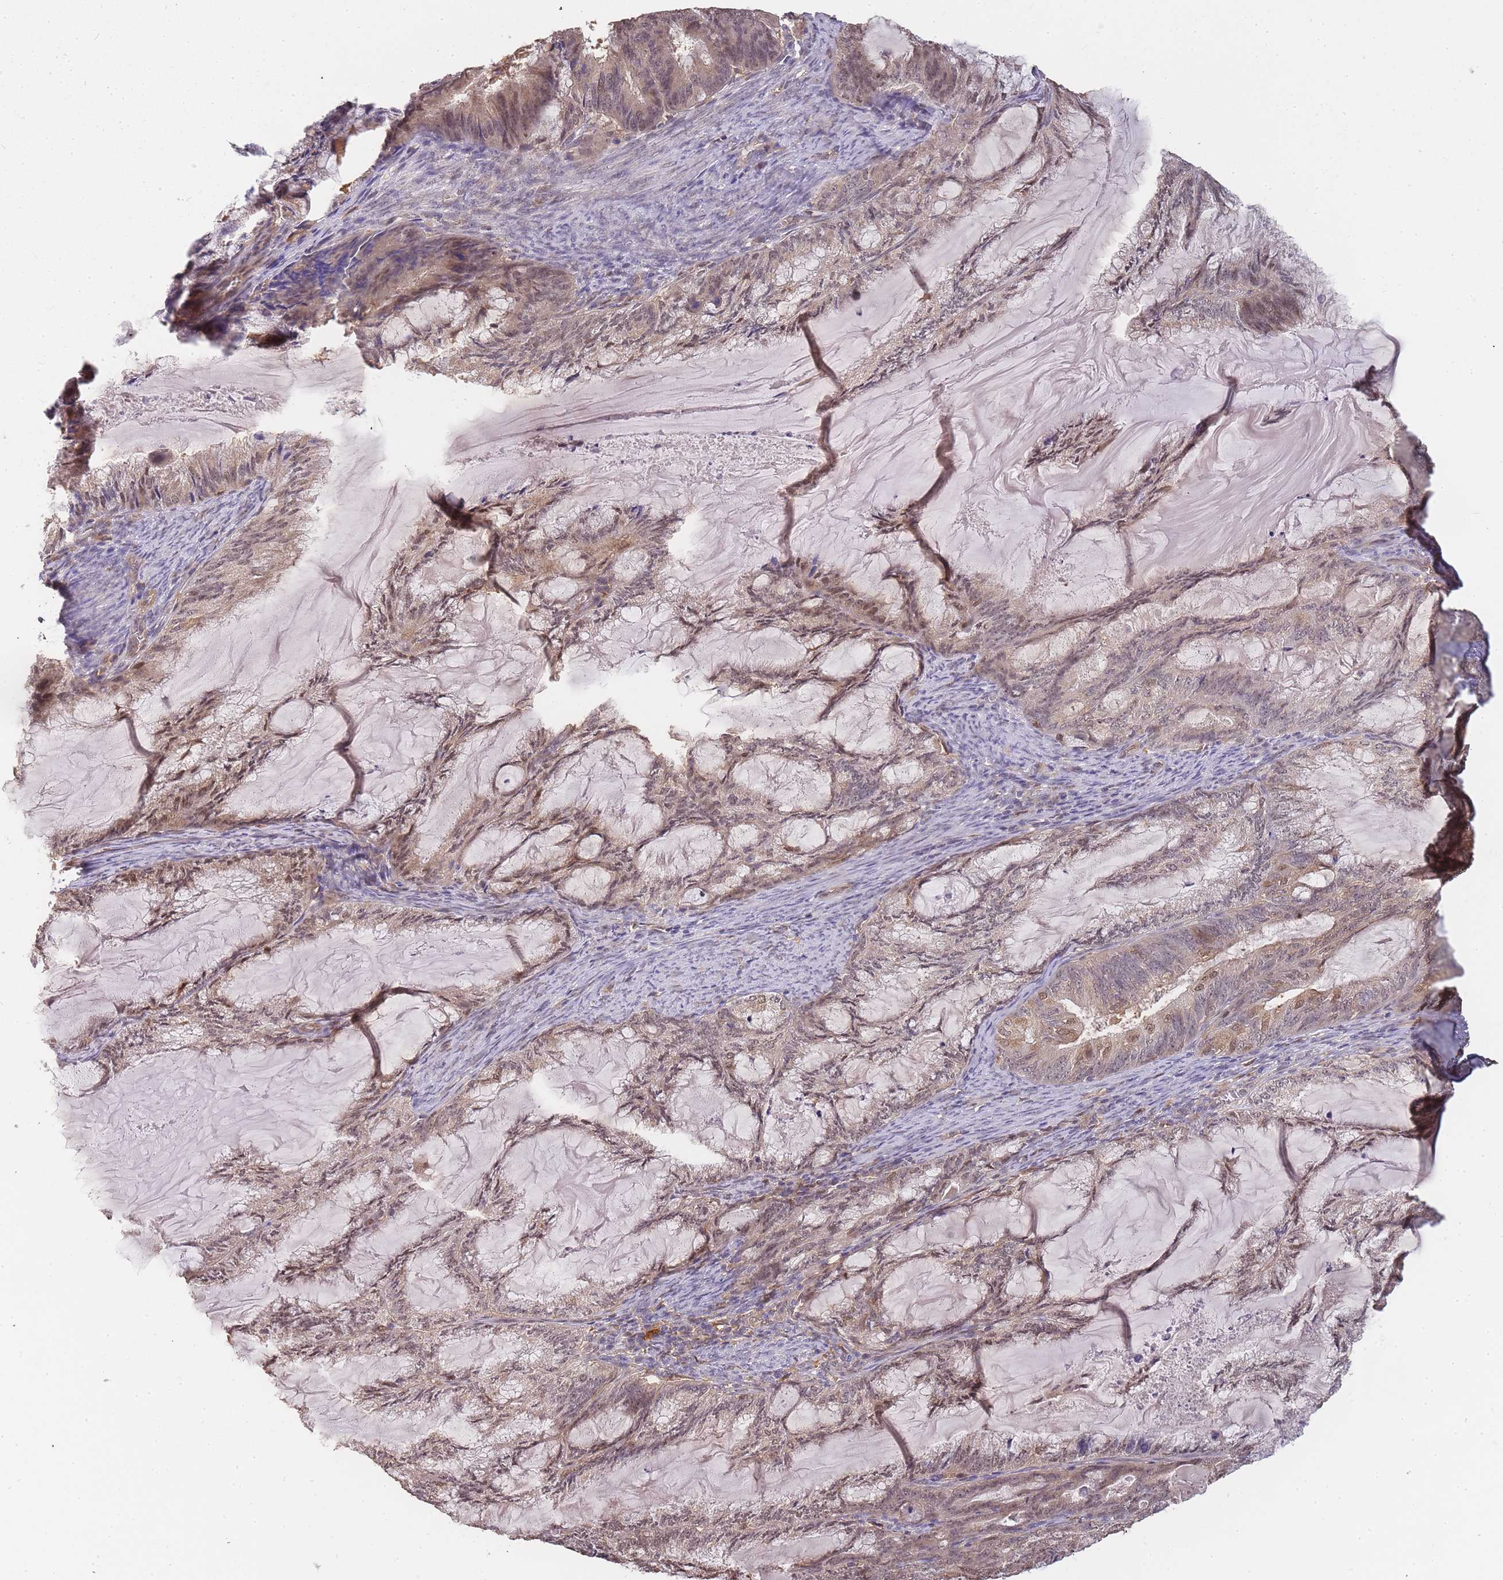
{"staining": {"intensity": "moderate", "quantity": "25%-75%", "location": "cytoplasmic/membranous,nuclear"}, "tissue": "endometrial cancer", "cell_type": "Tumor cells", "image_type": "cancer", "snomed": [{"axis": "morphology", "description": "Adenocarcinoma, NOS"}, {"axis": "topography", "description": "Endometrium"}], "caption": "Protein expression analysis of human endometrial cancer (adenocarcinoma) reveals moderate cytoplasmic/membranous and nuclear staining in about 25%-75% of tumor cells.", "gene": "CDKN2AIPNL", "patient": {"sex": "female", "age": 86}}